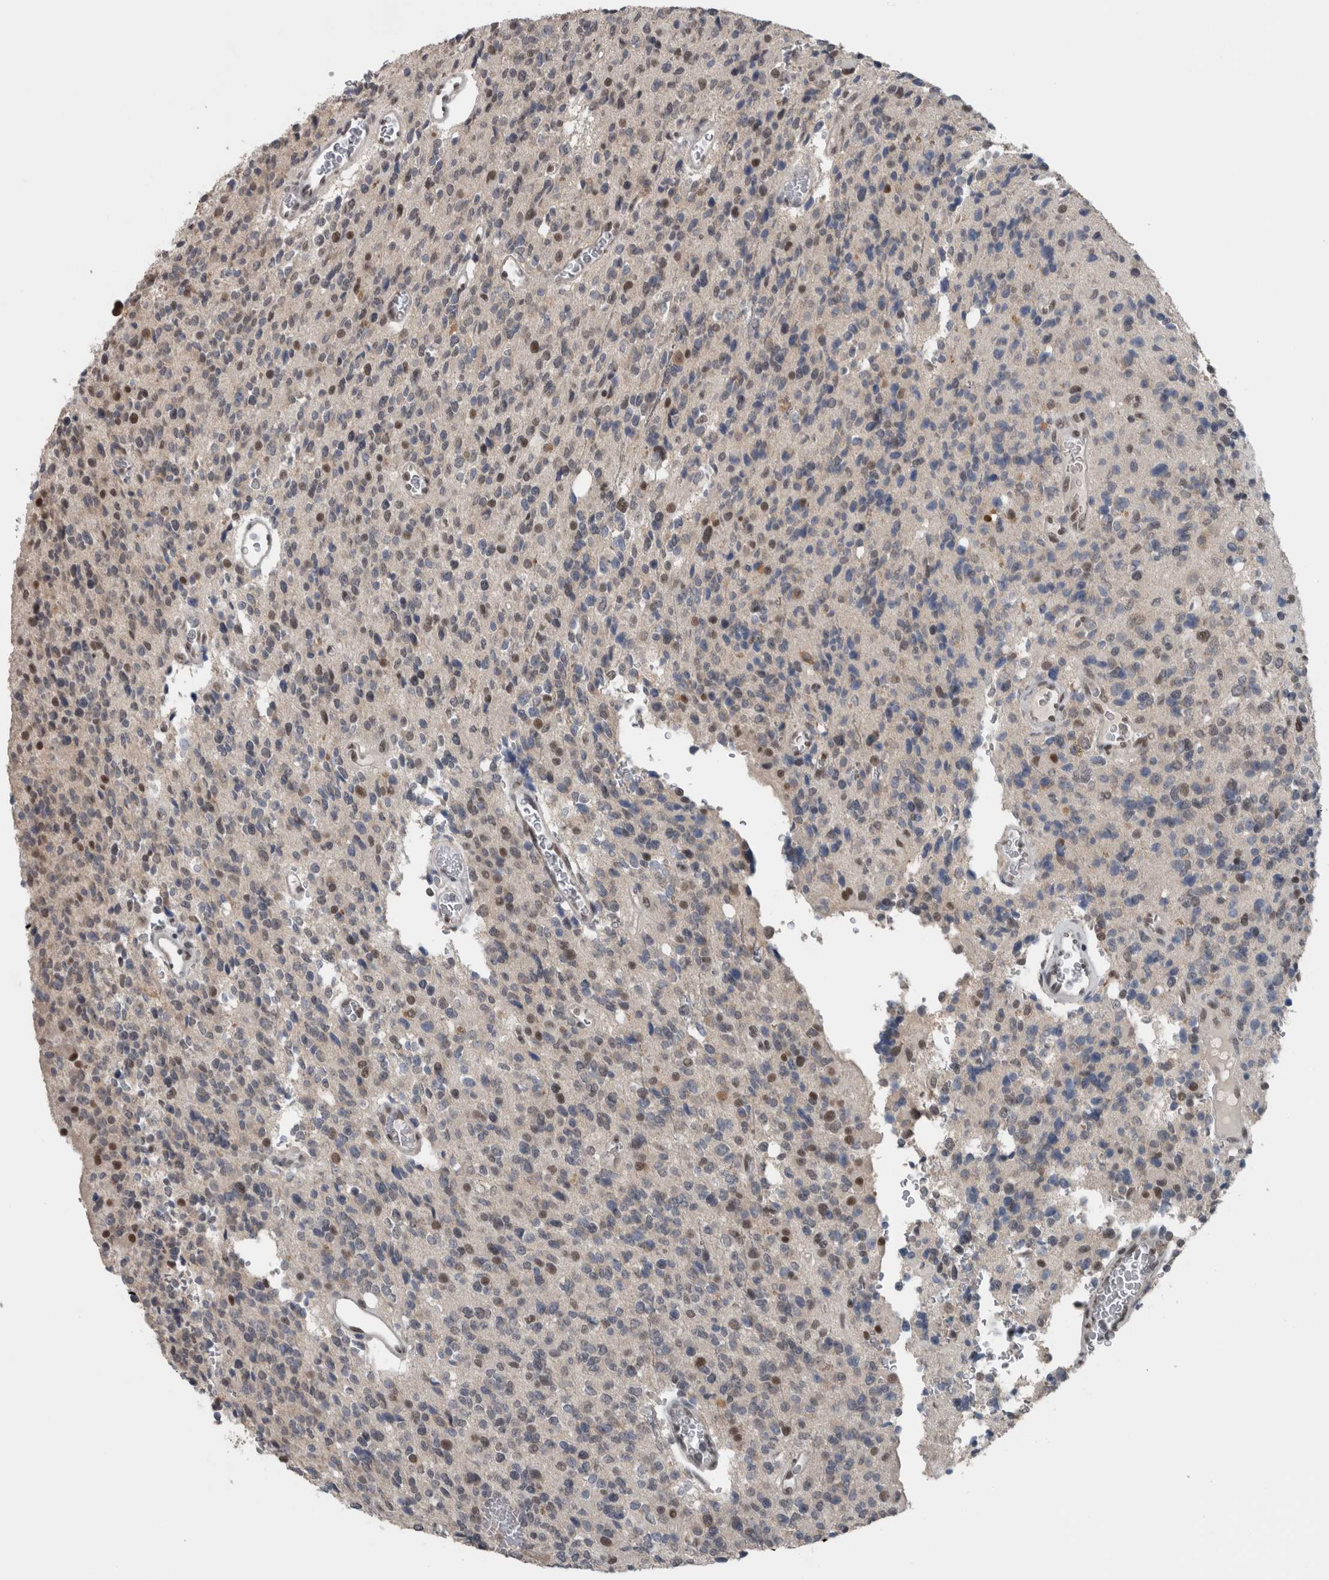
{"staining": {"intensity": "moderate", "quantity": "25%-75%", "location": "nuclear"}, "tissue": "glioma", "cell_type": "Tumor cells", "image_type": "cancer", "snomed": [{"axis": "morphology", "description": "Glioma, malignant, High grade"}, {"axis": "topography", "description": "Brain"}], "caption": "High-magnification brightfield microscopy of glioma stained with DAB (brown) and counterstained with hematoxylin (blue). tumor cells exhibit moderate nuclear expression is identified in about25%-75% of cells. The staining was performed using DAB, with brown indicating positive protein expression. Nuclei are stained blue with hematoxylin.", "gene": "ZBTB21", "patient": {"sex": "male", "age": 34}}